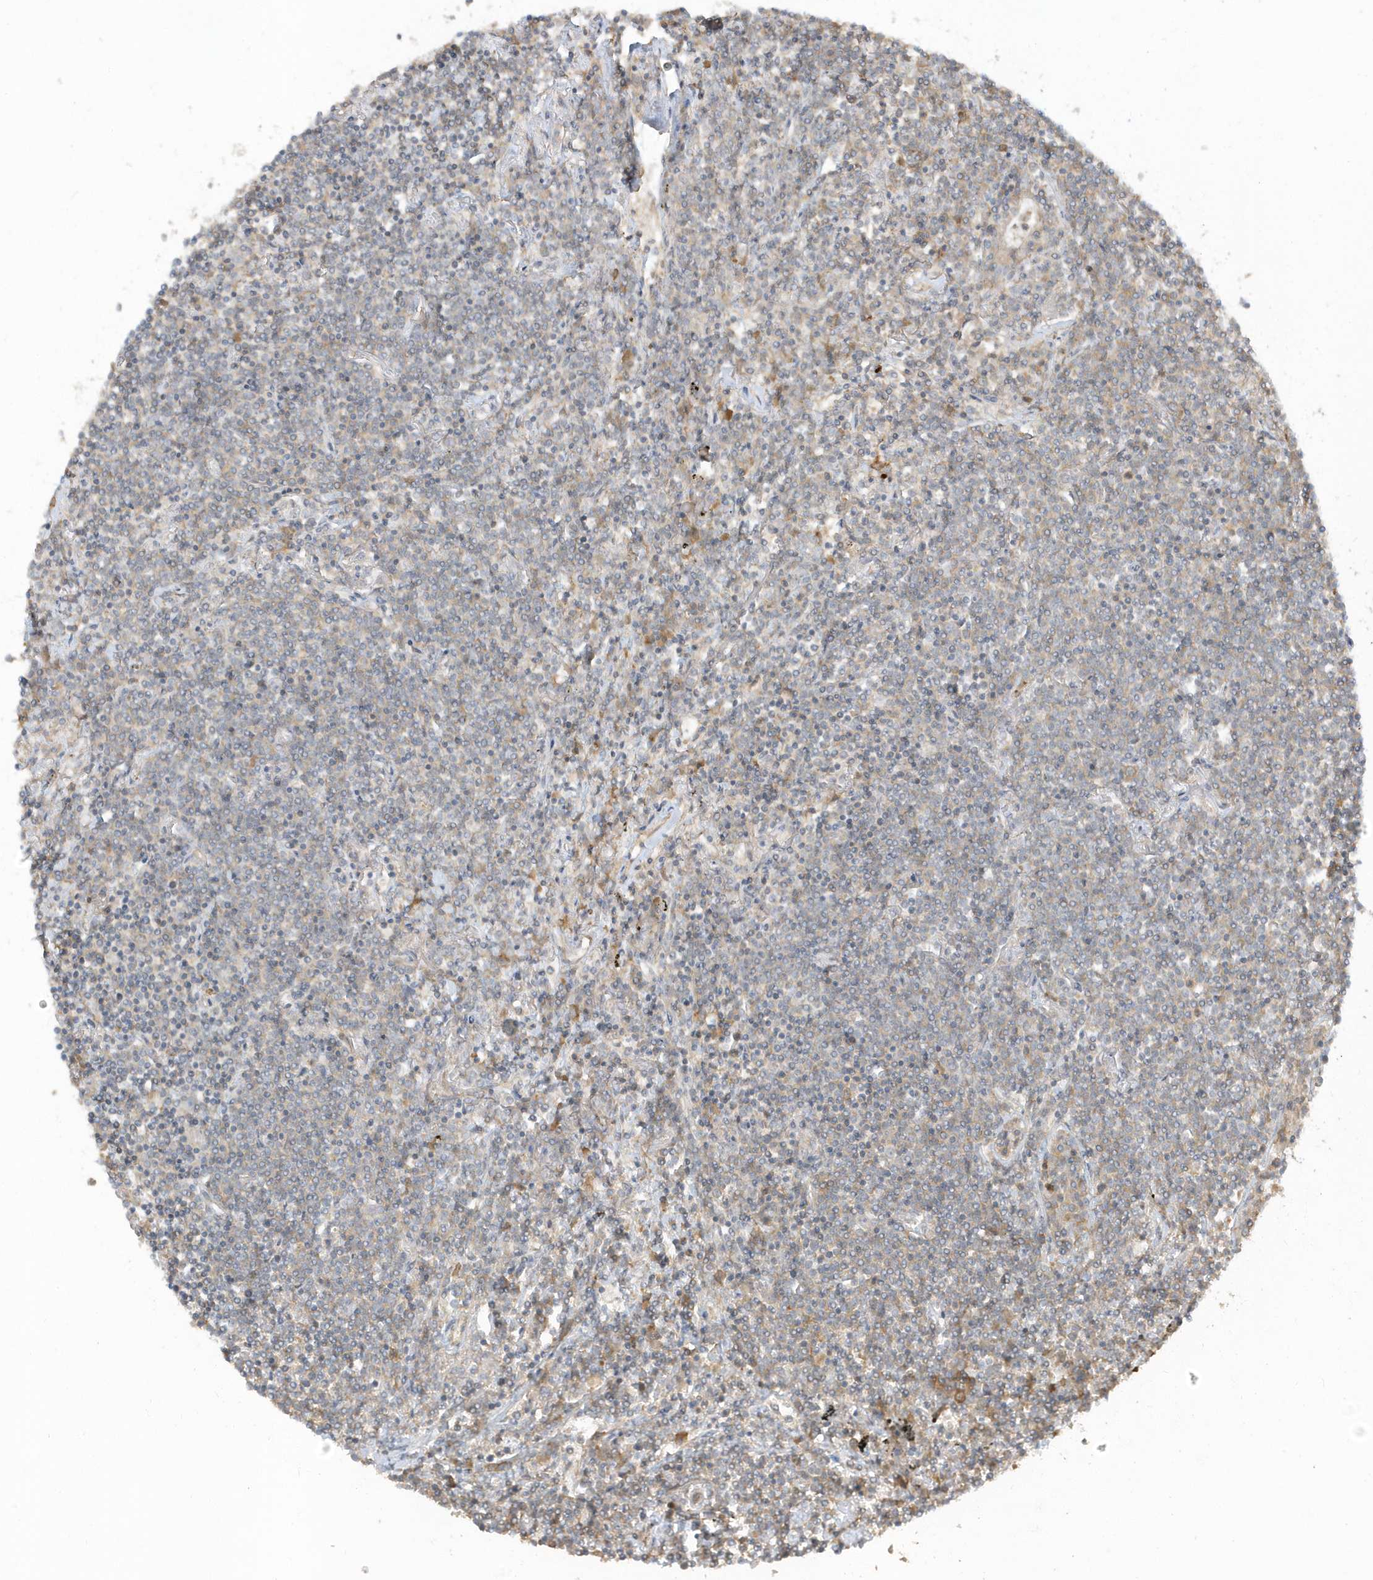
{"staining": {"intensity": "negative", "quantity": "none", "location": "none"}, "tissue": "lymphoma", "cell_type": "Tumor cells", "image_type": "cancer", "snomed": [{"axis": "morphology", "description": "Malignant lymphoma, non-Hodgkin's type, Low grade"}, {"axis": "topography", "description": "Lung"}], "caption": "DAB (3,3'-diaminobenzidine) immunohistochemical staining of lymphoma displays no significant expression in tumor cells.", "gene": "ZBTB8A", "patient": {"sex": "female", "age": 71}}